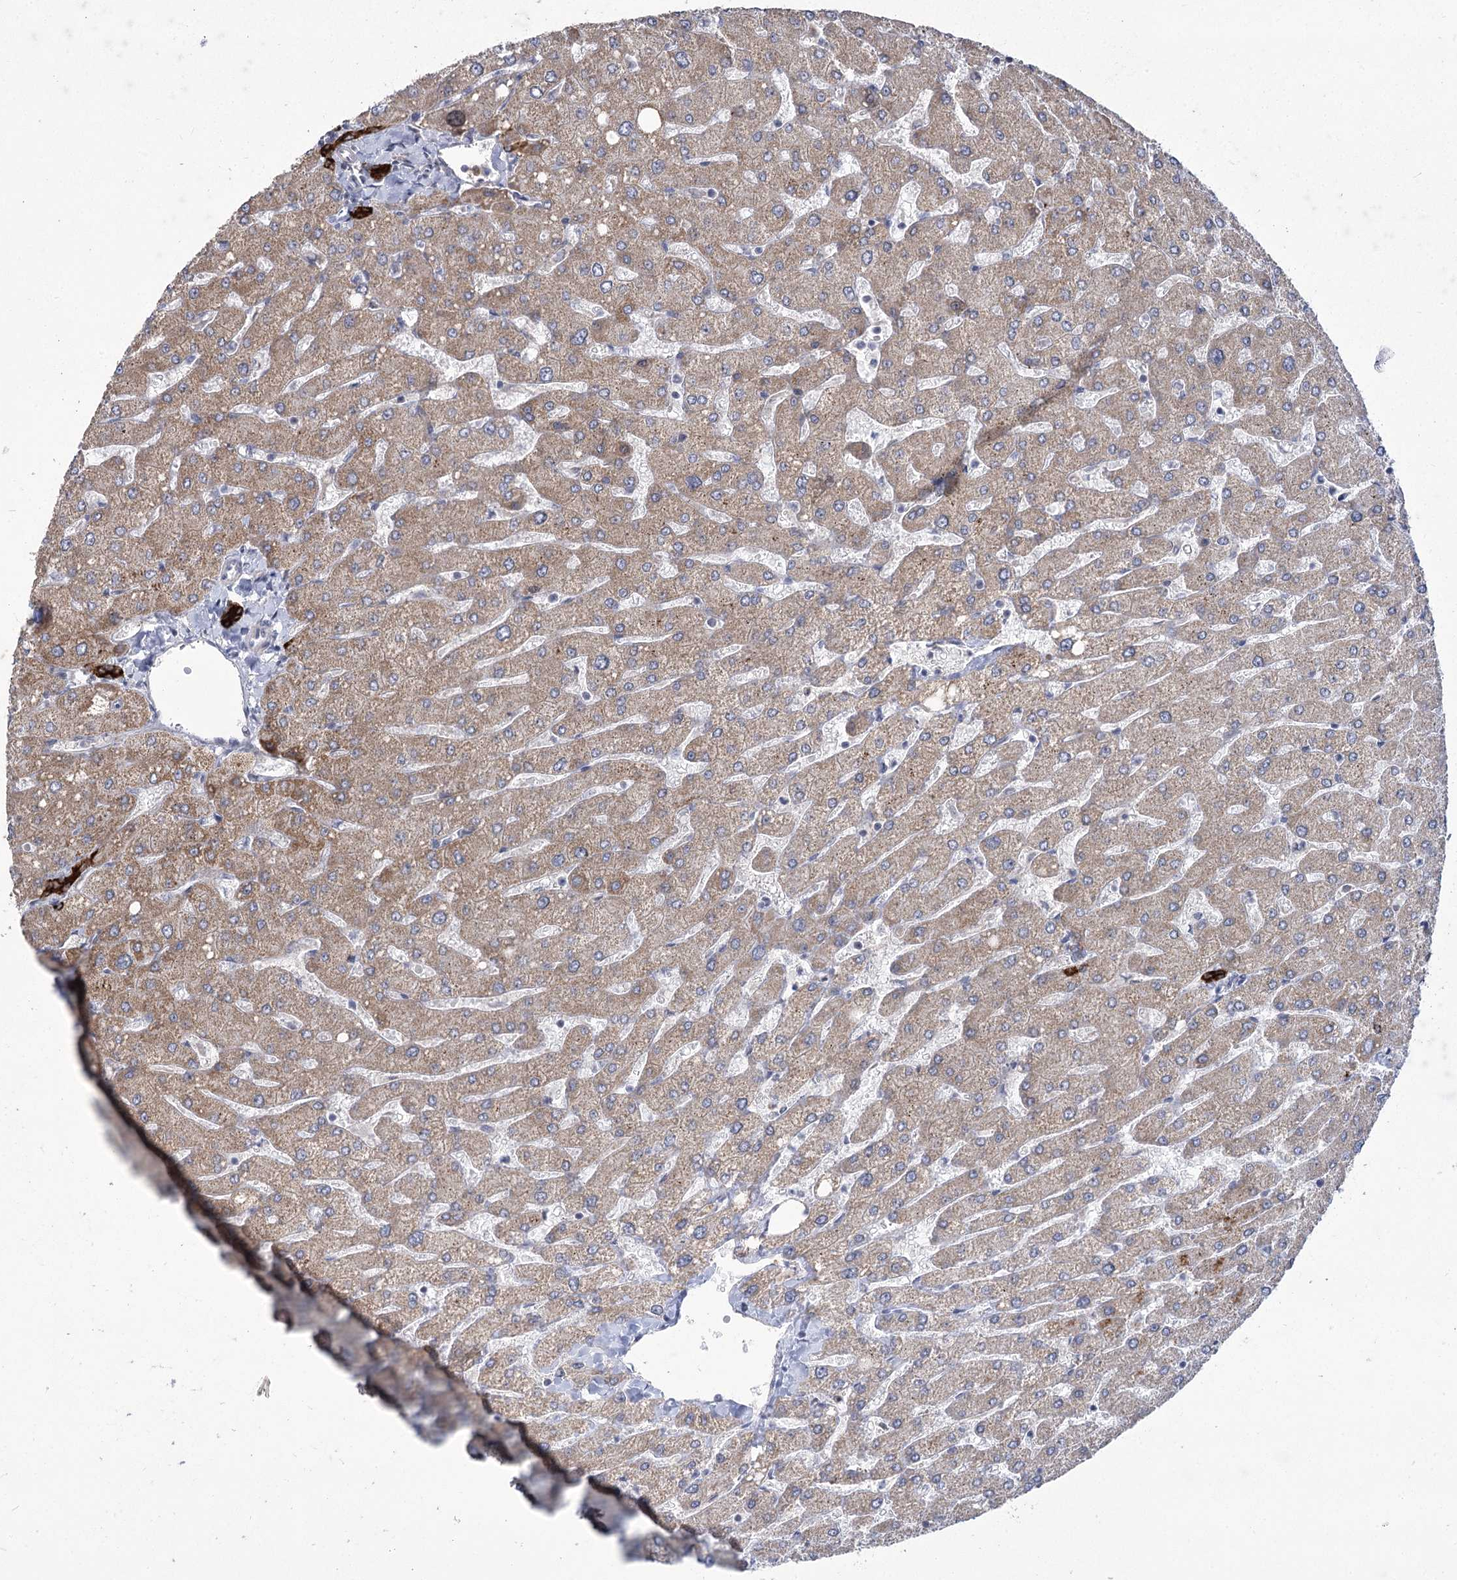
{"staining": {"intensity": "strong", "quantity": ">75%", "location": "cytoplasmic/membranous"}, "tissue": "liver", "cell_type": "Cholangiocytes", "image_type": "normal", "snomed": [{"axis": "morphology", "description": "Normal tissue, NOS"}, {"axis": "topography", "description": "Liver"}], "caption": "A high amount of strong cytoplasmic/membranous expression is present in about >75% of cholangiocytes in unremarkable liver. (Brightfield microscopy of DAB IHC at high magnification).", "gene": "PHYHIPL", "patient": {"sex": "male", "age": 55}}